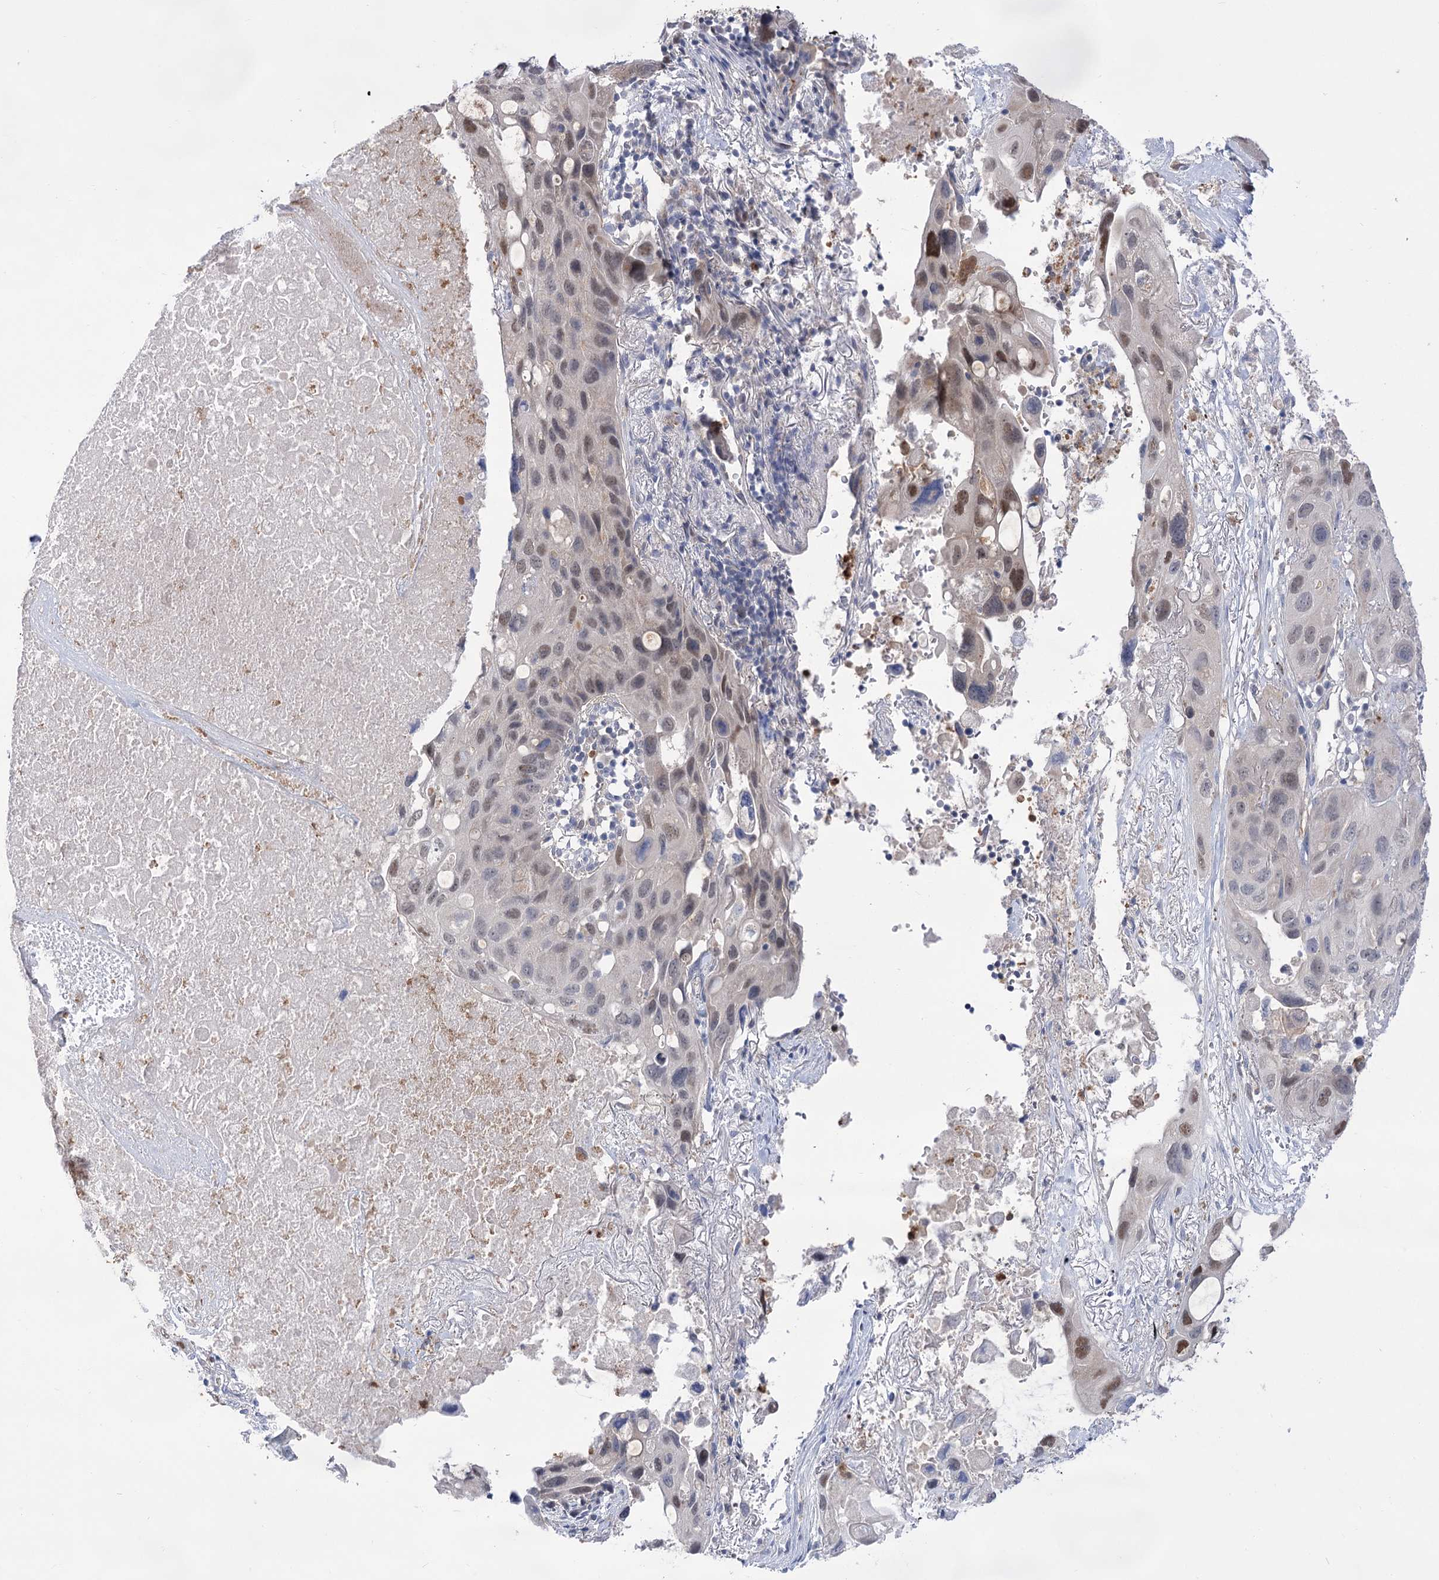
{"staining": {"intensity": "moderate", "quantity": "25%-75%", "location": "nuclear"}, "tissue": "lung cancer", "cell_type": "Tumor cells", "image_type": "cancer", "snomed": [{"axis": "morphology", "description": "Squamous cell carcinoma, NOS"}, {"axis": "topography", "description": "Lung"}], "caption": "Lung cancer (squamous cell carcinoma) tissue demonstrates moderate nuclear expression in approximately 25%-75% of tumor cells", "gene": "SIAE", "patient": {"sex": "female", "age": 73}}